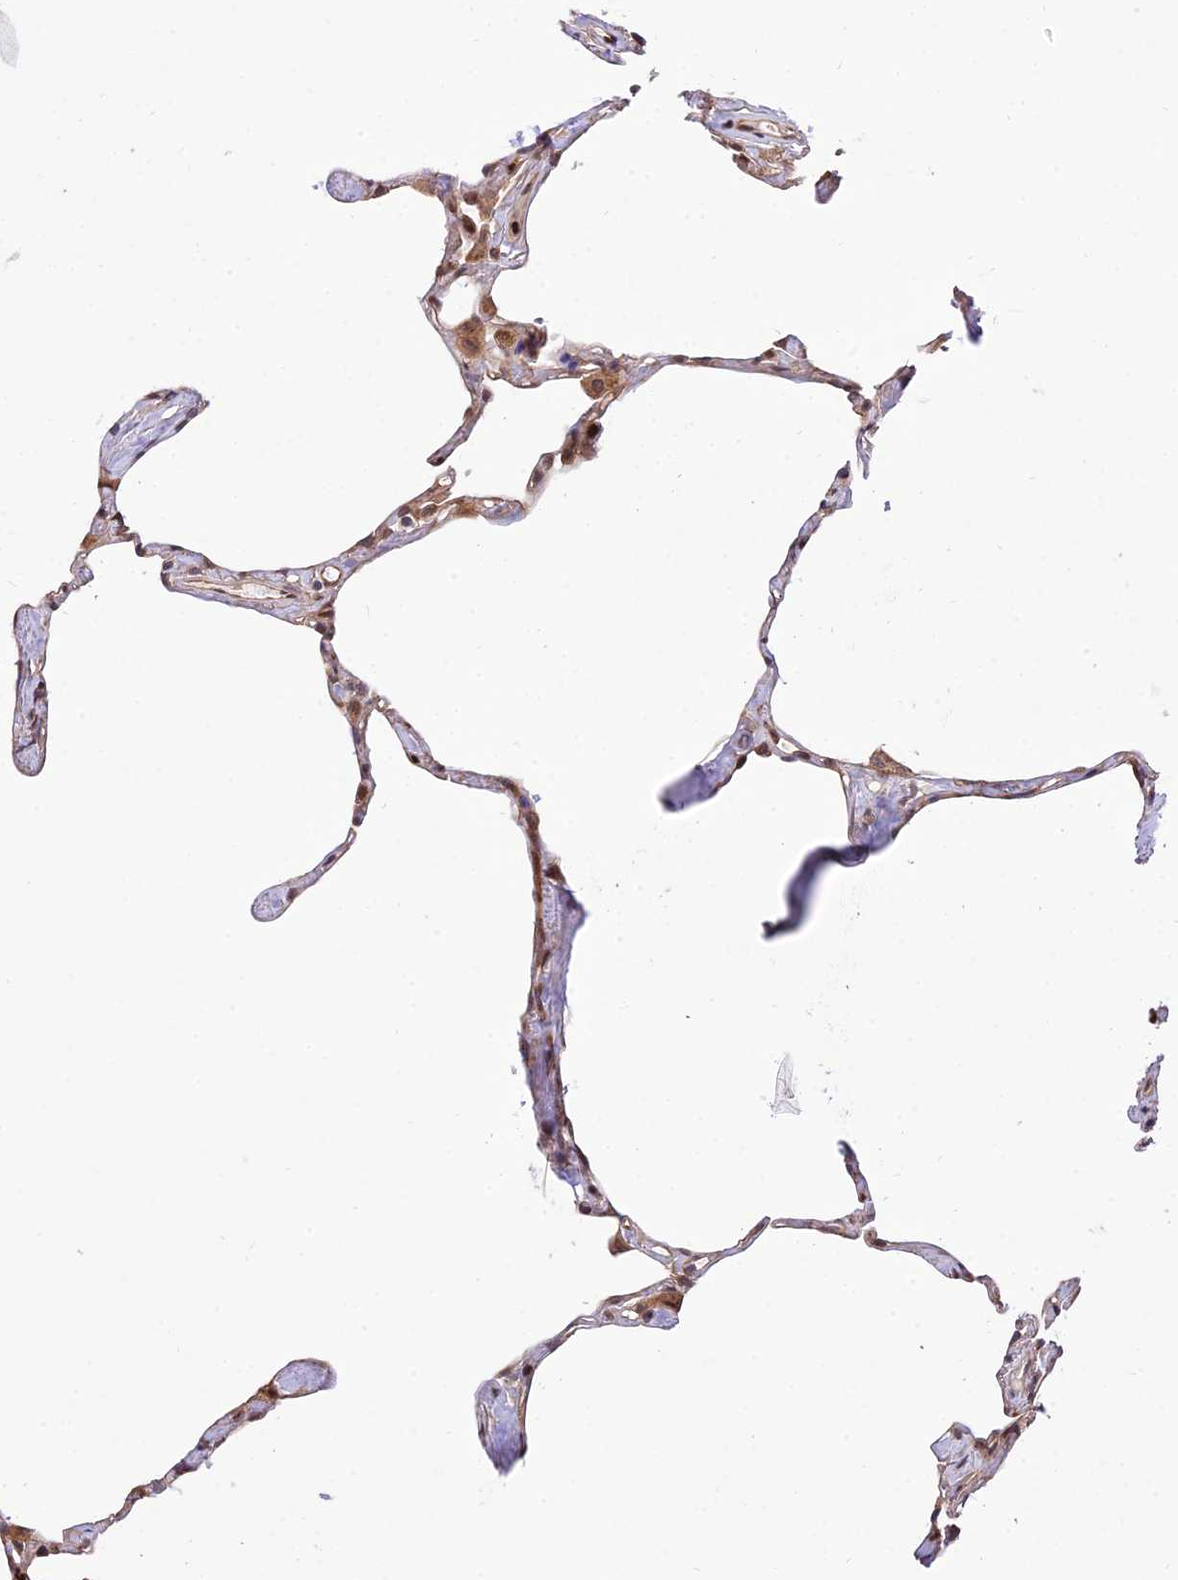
{"staining": {"intensity": "moderate", "quantity": ">75%", "location": "cytoplasmic/membranous,nuclear"}, "tissue": "lung", "cell_type": "Alveolar cells", "image_type": "normal", "snomed": [{"axis": "morphology", "description": "Normal tissue, NOS"}, {"axis": "topography", "description": "Lung"}], "caption": "DAB immunohistochemical staining of unremarkable human lung demonstrates moderate cytoplasmic/membranous,nuclear protein staining in approximately >75% of alveolar cells. Immunohistochemistry (ihc) stains the protein in brown and the nuclei are stained blue.", "gene": "SMG6", "patient": {"sex": "male", "age": 65}}